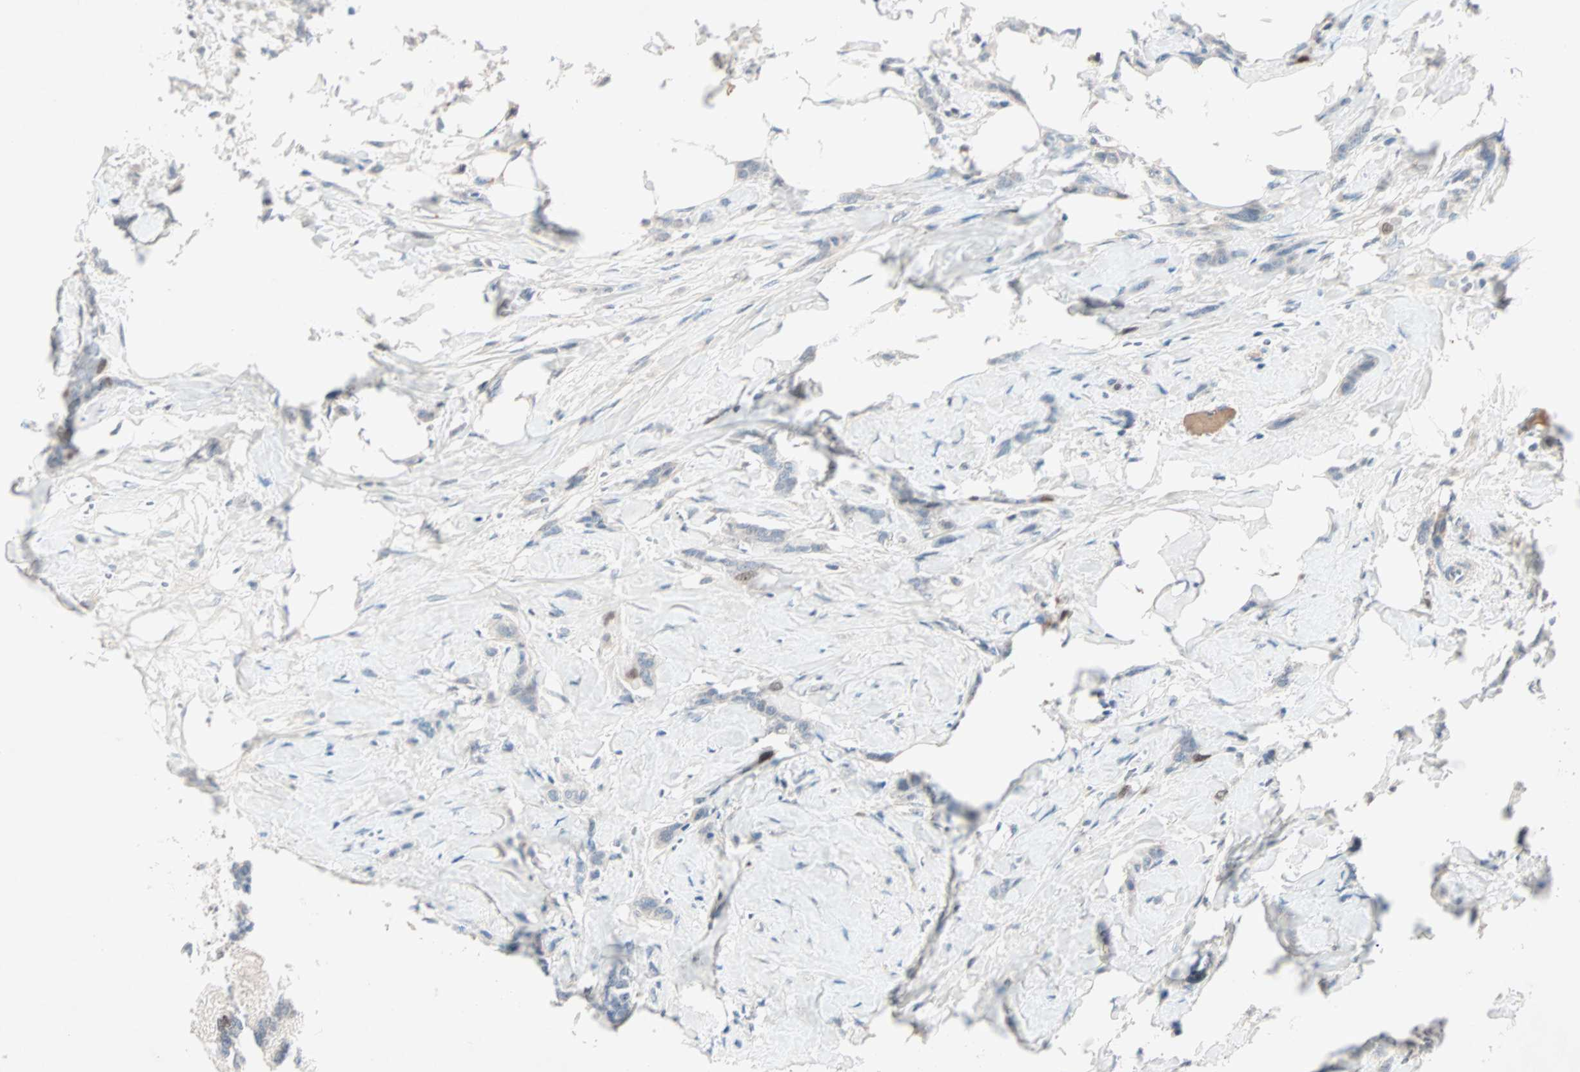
{"staining": {"intensity": "moderate", "quantity": "<25%", "location": "nuclear"}, "tissue": "breast cancer", "cell_type": "Tumor cells", "image_type": "cancer", "snomed": [{"axis": "morphology", "description": "Lobular carcinoma, in situ"}, {"axis": "morphology", "description": "Lobular carcinoma"}, {"axis": "topography", "description": "Breast"}], "caption": "A photomicrograph of breast cancer (lobular carcinoma) stained for a protein displays moderate nuclear brown staining in tumor cells.", "gene": "CCNE2", "patient": {"sex": "female", "age": 41}}